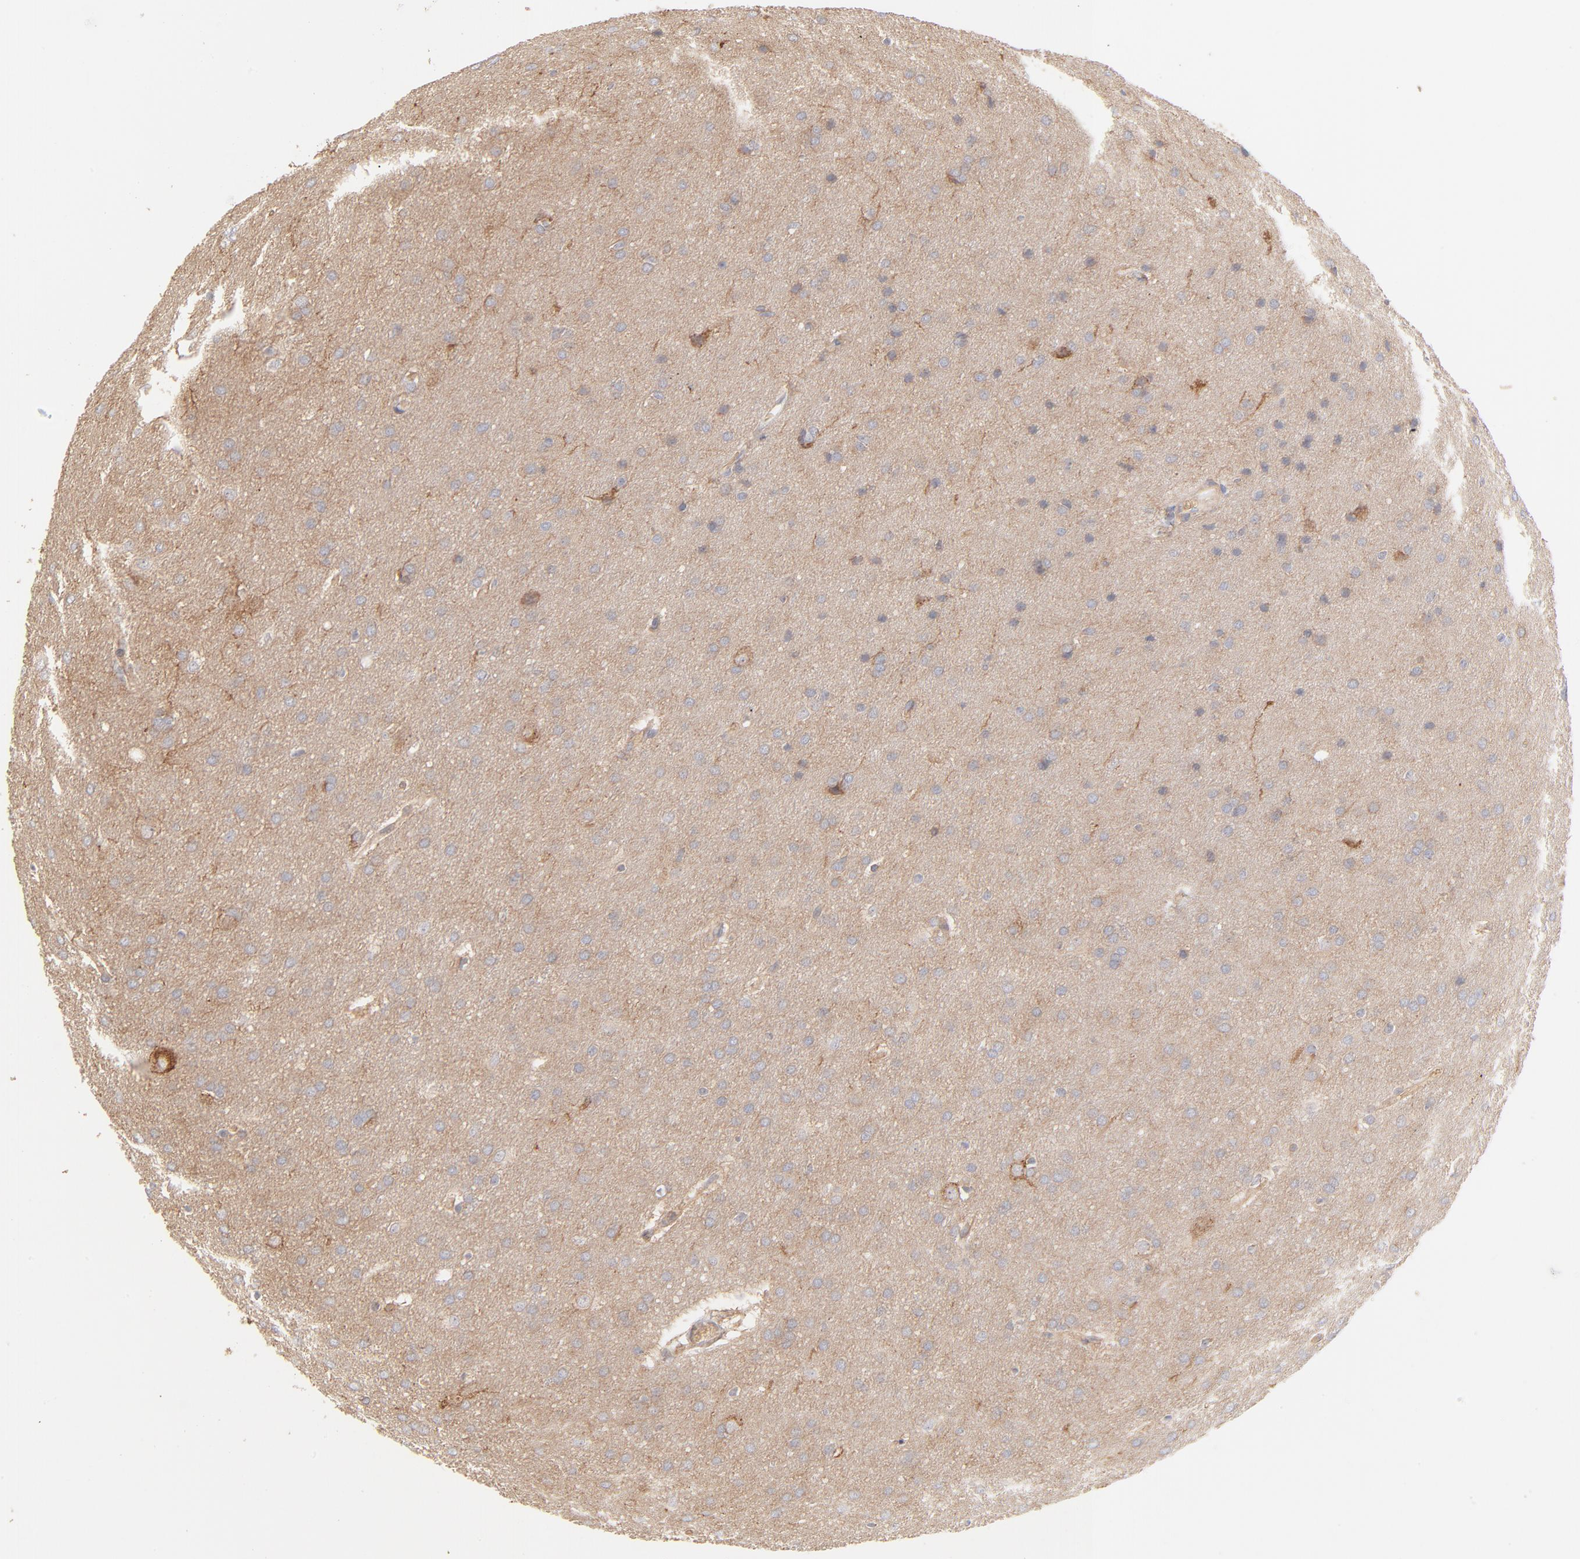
{"staining": {"intensity": "negative", "quantity": "none", "location": "none"}, "tissue": "glioma", "cell_type": "Tumor cells", "image_type": "cancer", "snomed": [{"axis": "morphology", "description": "Glioma, malignant, Low grade"}, {"axis": "topography", "description": "Brain"}], "caption": "Tumor cells are negative for brown protein staining in malignant glioma (low-grade). (DAB immunohistochemistry (IHC) visualized using brightfield microscopy, high magnification).", "gene": "SPTB", "patient": {"sex": "female", "age": 32}}